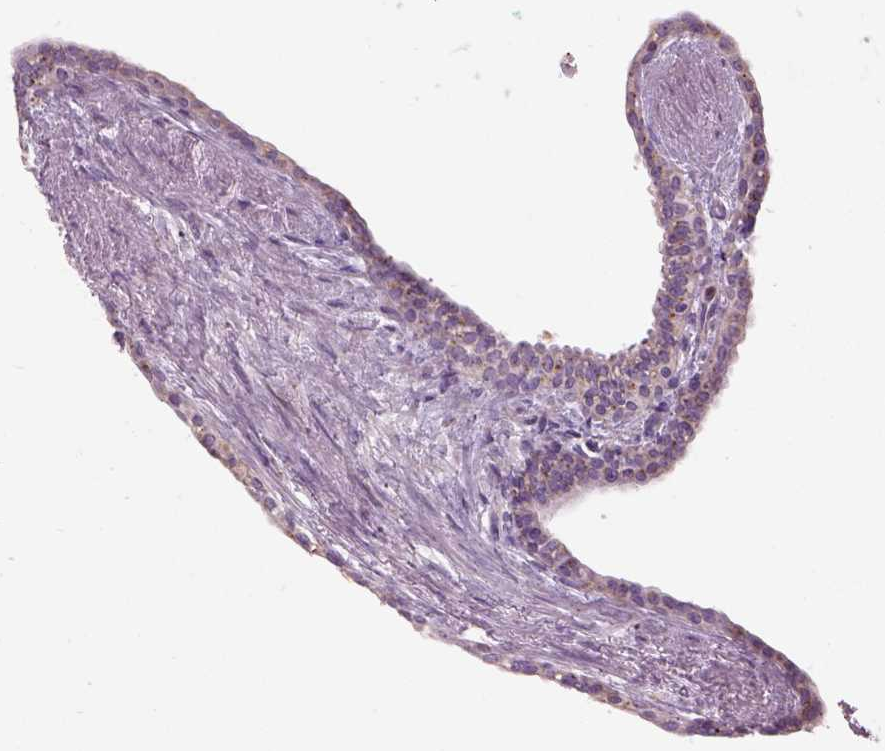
{"staining": {"intensity": "moderate", "quantity": "<25%", "location": "cytoplasmic/membranous"}, "tissue": "seminal vesicle", "cell_type": "Glandular cells", "image_type": "normal", "snomed": [{"axis": "morphology", "description": "Normal tissue, NOS"}, {"axis": "morphology", "description": "Urothelial carcinoma, NOS"}, {"axis": "topography", "description": "Urinary bladder"}, {"axis": "topography", "description": "Seminal veicle"}], "caption": "IHC image of benign seminal vesicle: seminal vesicle stained using IHC reveals low levels of moderate protein expression localized specifically in the cytoplasmic/membranous of glandular cells, appearing as a cytoplasmic/membranous brown color.", "gene": "IFT52", "patient": {"sex": "male", "age": 76}}